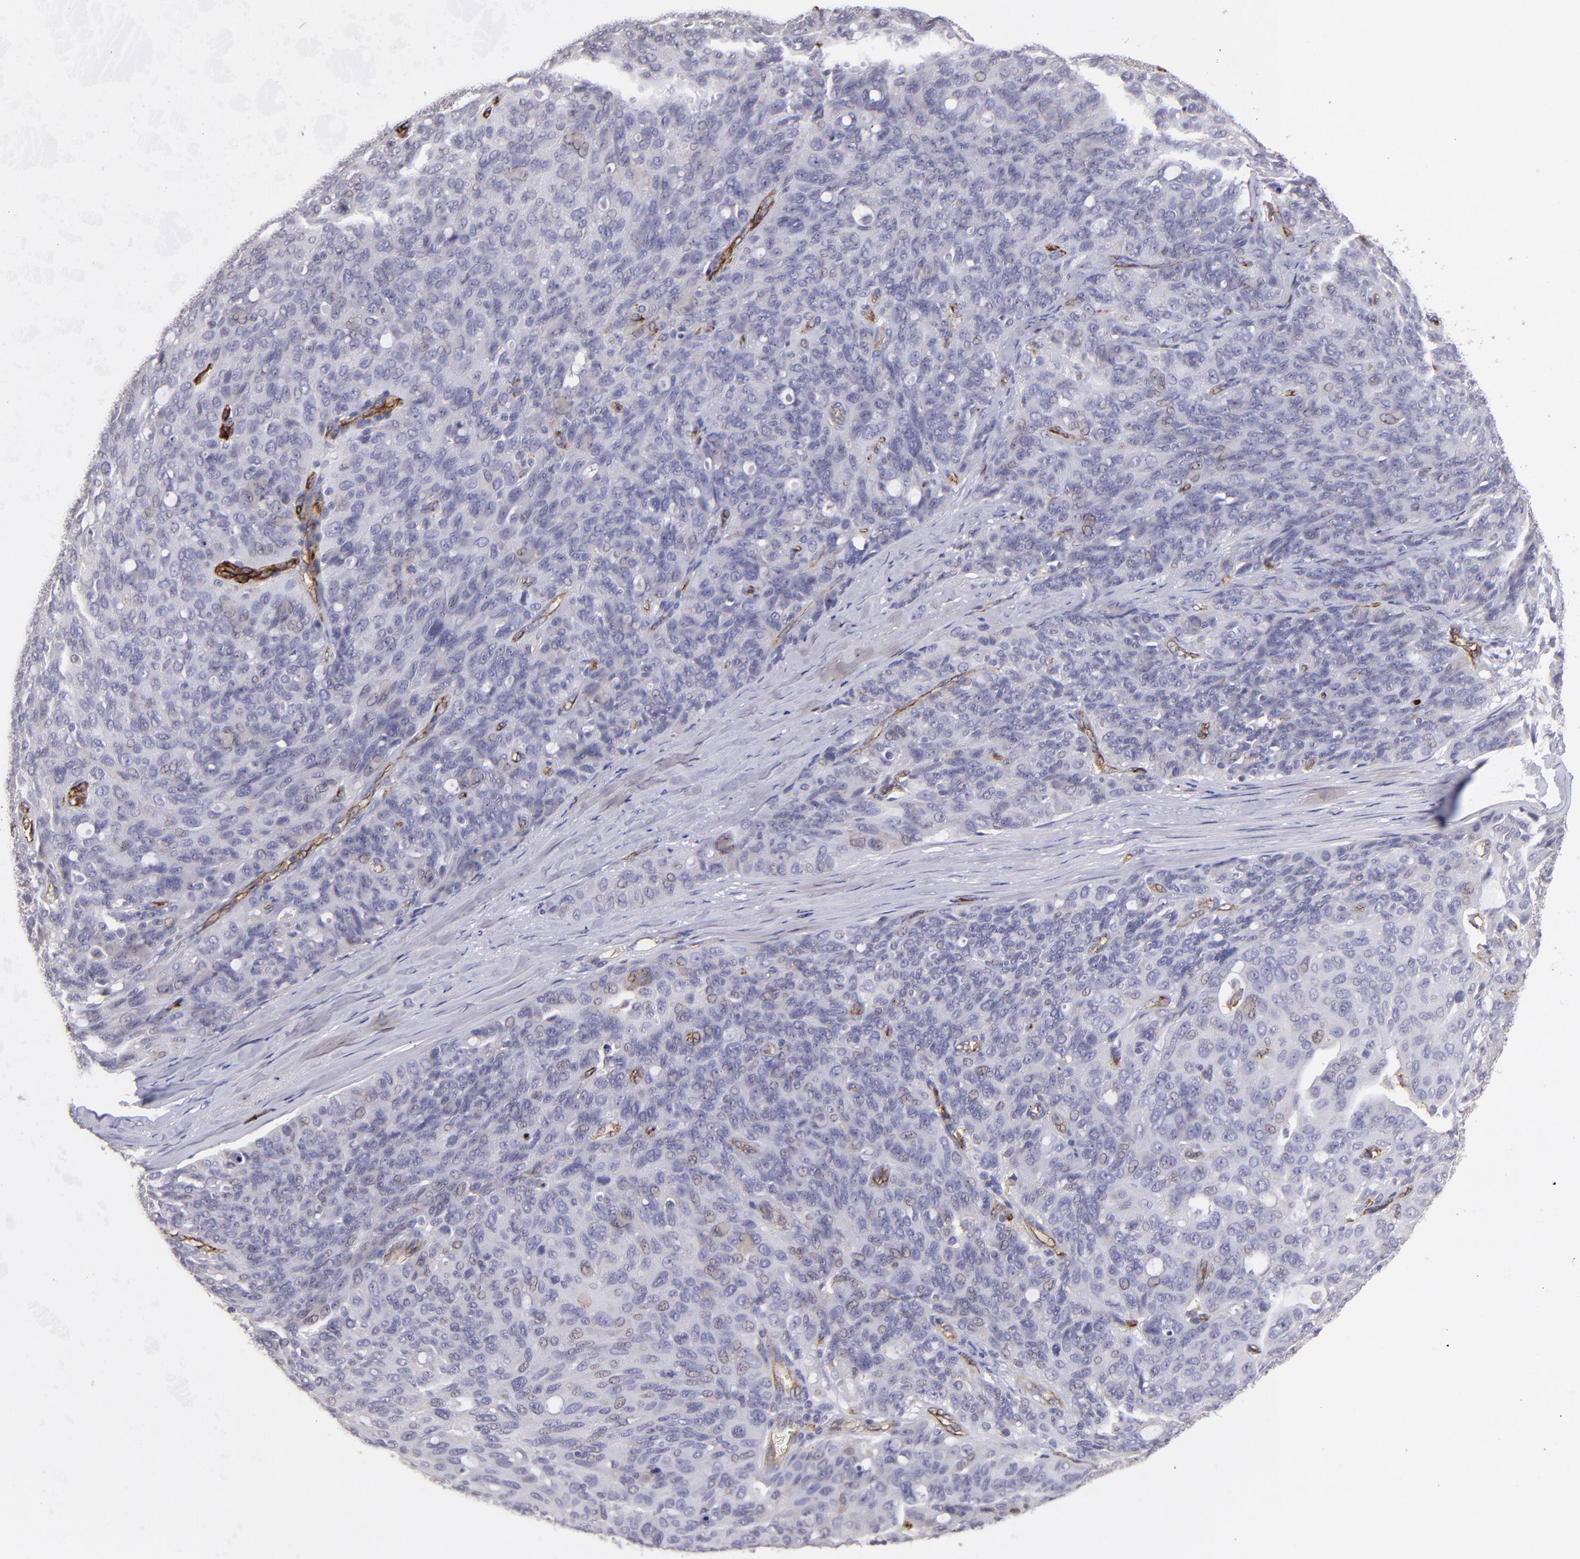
{"staining": {"intensity": "negative", "quantity": "none", "location": "none"}, "tissue": "ovarian cancer", "cell_type": "Tumor cells", "image_type": "cancer", "snomed": [{"axis": "morphology", "description": "Carcinoma, endometroid"}, {"axis": "topography", "description": "Ovary"}], "caption": "IHC histopathology image of neoplastic tissue: ovarian endometroid carcinoma stained with DAB reveals no significant protein positivity in tumor cells.", "gene": "DYSF", "patient": {"sex": "female", "age": 60}}